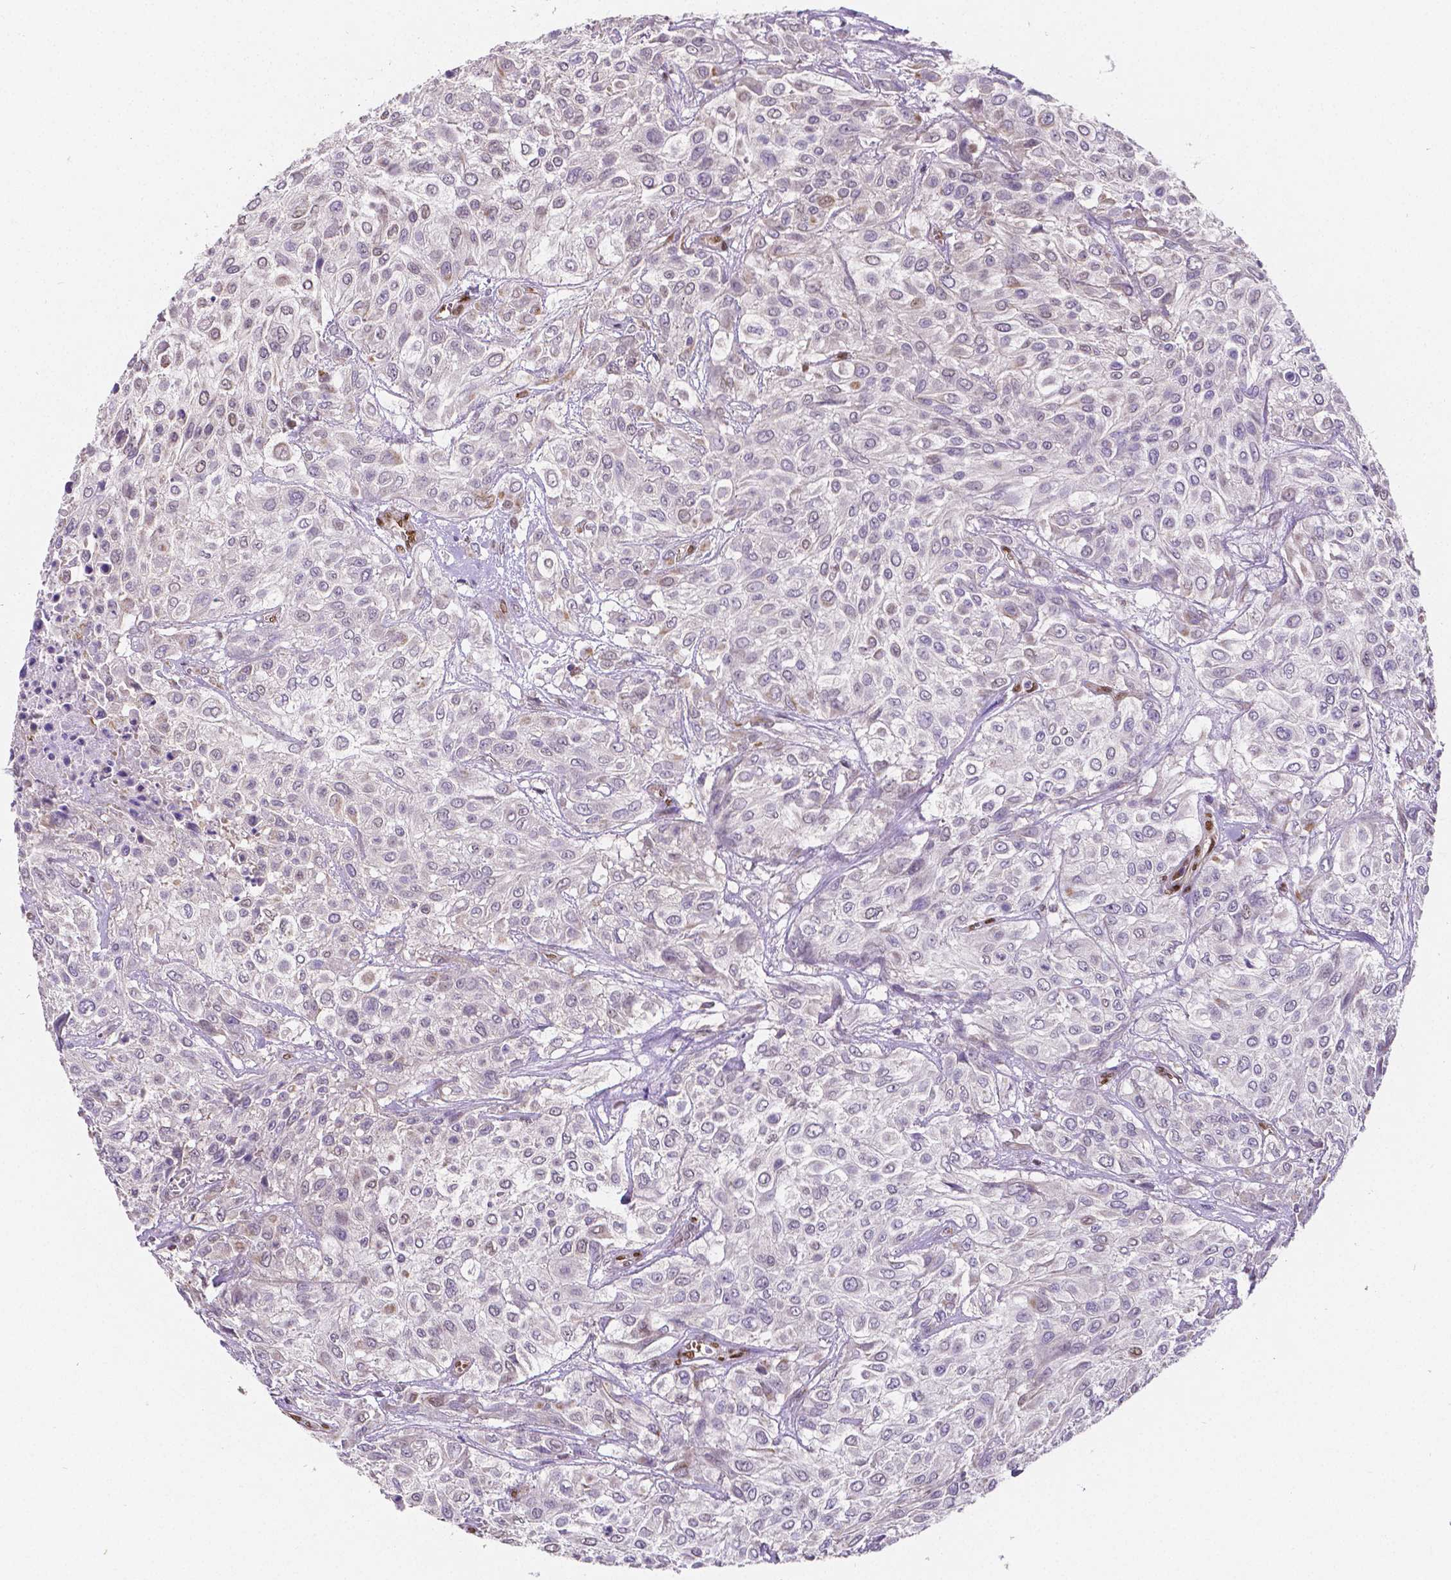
{"staining": {"intensity": "negative", "quantity": "none", "location": "none"}, "tissue": "urothelial cancer", "cell_type": "Tumor cells", "image_type": "cancer", "snomed": [{"axis": "morphology", "description": "Urothelial carcinoma, High grade"}, {"axis": "topography", "description": "Urinary bladder"}], "caption": "Histopathology image shows no protein expression in tumor cells of urothelial carcinoma (high-grade) tissue.", "gene": "MEF2C", "patient": {"sex": "male", "age": 57}}